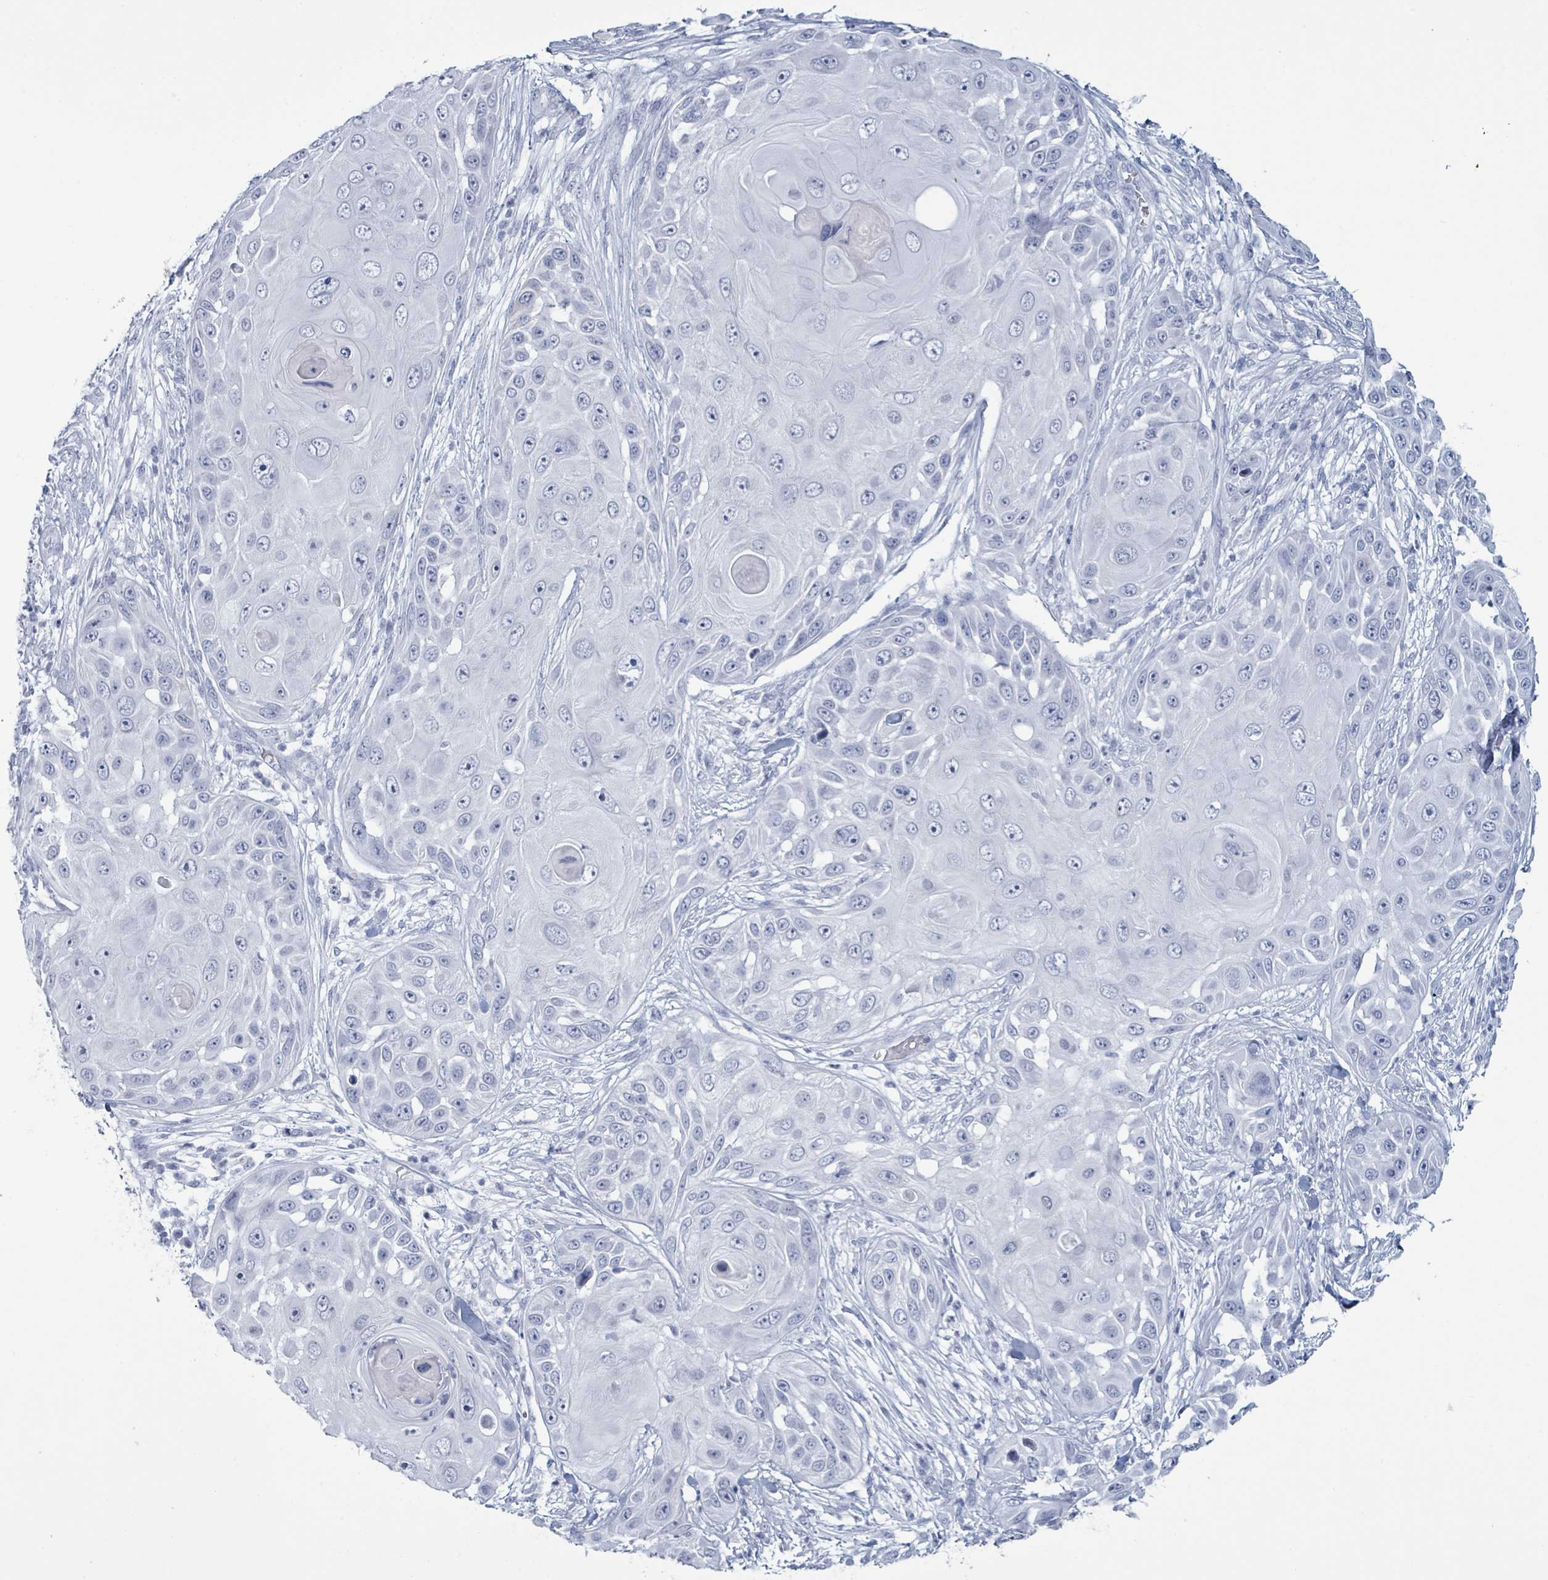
{"staining": {"intensity": "negative", "quantity": "none", "location": "none"}, "tissue": "skin cancer", "cell_type": "Tumor cells", "image_type": "cancer", "snomed": [{"axis": "morphology", "description": "Squamous cell carcinoma, NOS"}, {"axis": "topography", "description": "Skin"}], "caption": "Skin cancer (squamous cell carcinoma) was stained to show a protein in brown. There is no significant expression in tumor cells.", "gene": "KRT8", "patient": {"sex": "female", "age": 44}}